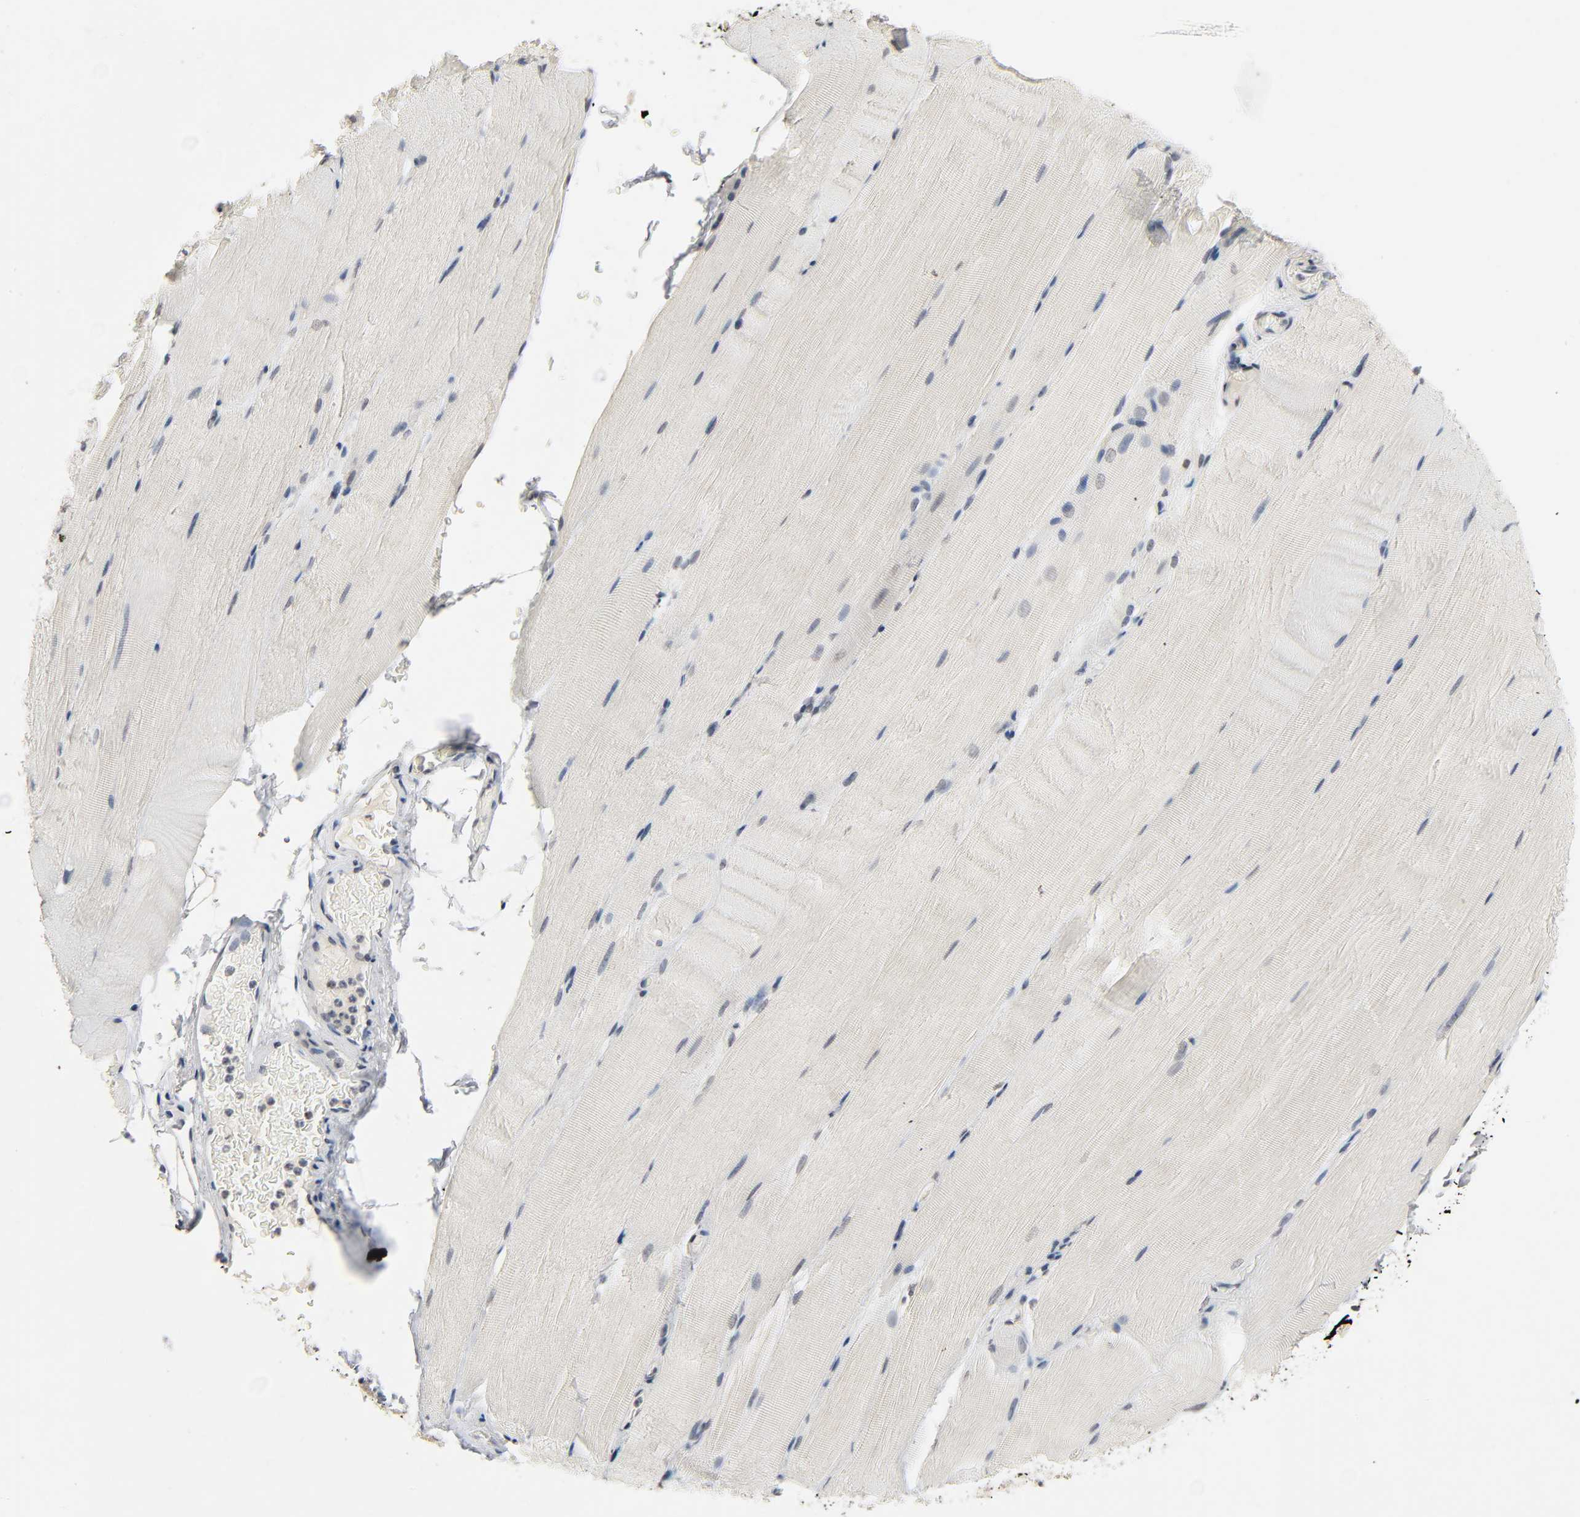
{"staining": {"intensity": "negative", "quantity": "none", "location": "none"}, "tissue": "skeletal muscle", "cell_type": "Myocytes", "image_type": "normal", "snomed": [{"axis": "morphology", "description": "Normal tissue, NOS"}, {"axis": "topography", "description": "Skeletal muscle"}, {"axis": "topography", "description": "Parathyroid gland"}], "caption": "Immunohistochemistry (IHC) photomicrograph of unremarkable skeletal muscle: skeletal muscle stained with DAB (3,3'-diaminobenzidine) shows no significant protein positivity in myocytes.", "gene": "MAPKAPK5", "patient": {"sex": "female", "age": 37}}